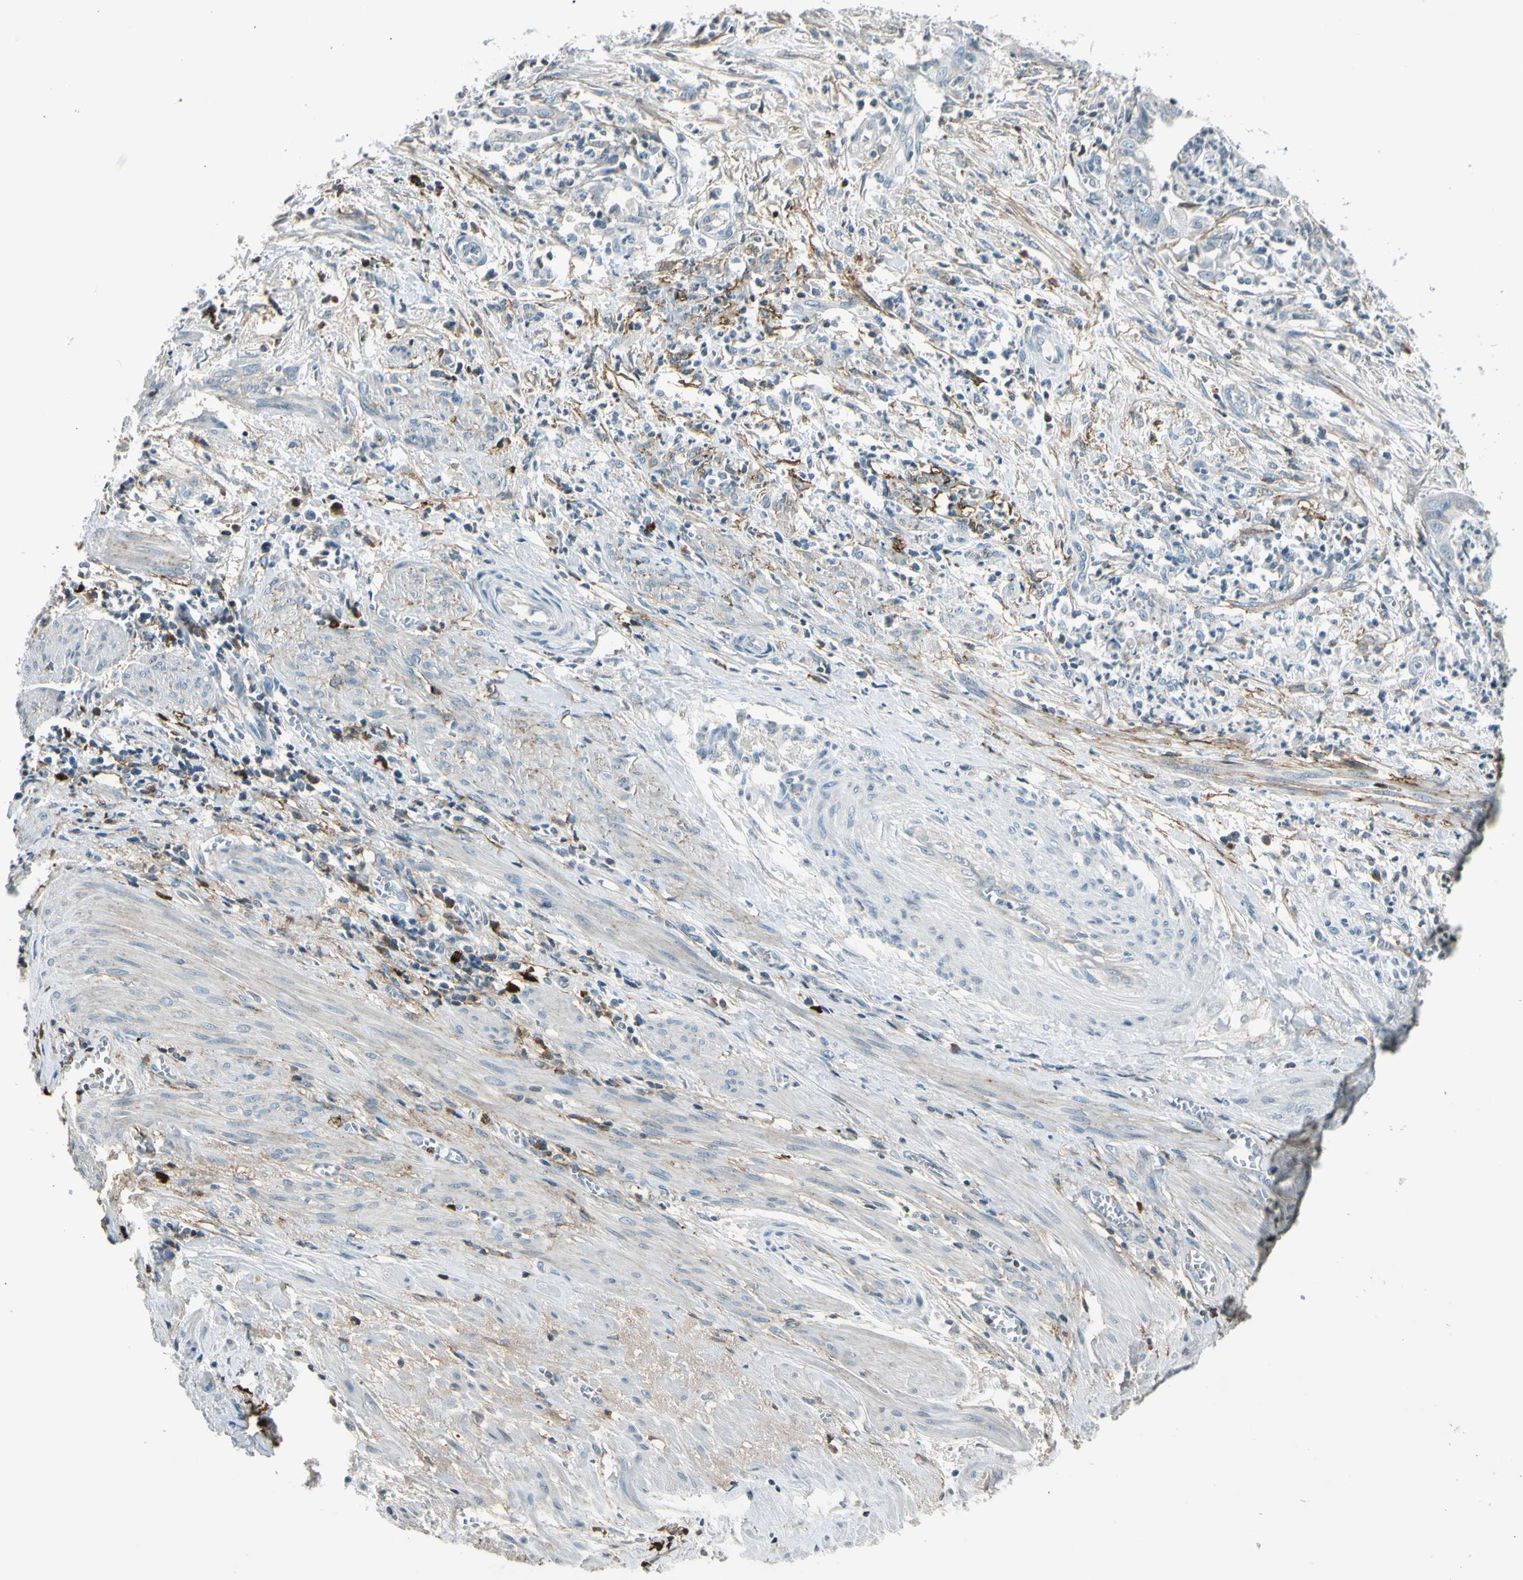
{"staining": {"intensity": "negative", "quantity": "none", "location": "none"}, "tissue": "endometrial cancer", "cell_type": "Tumor cells", "image_type": "cancer", "snomed": [{"axis": "morphology", "description": "Necrosis, NOS"}, {"axis": "morphology", "description": "Adenocarcinoma, NOS"}, {"axis": "topography", "description": "Endometrium"}], "caption": "IHC photomicrograph of human endometrial cancer stained for a protein (brown), which displays no staining in tumor cells. (DAB (3,3'-diaminobenzidine) IHC with hematoxylin counter stain).", "gene": "PDPN", "patient": {"sex": "female", "age": 79}}